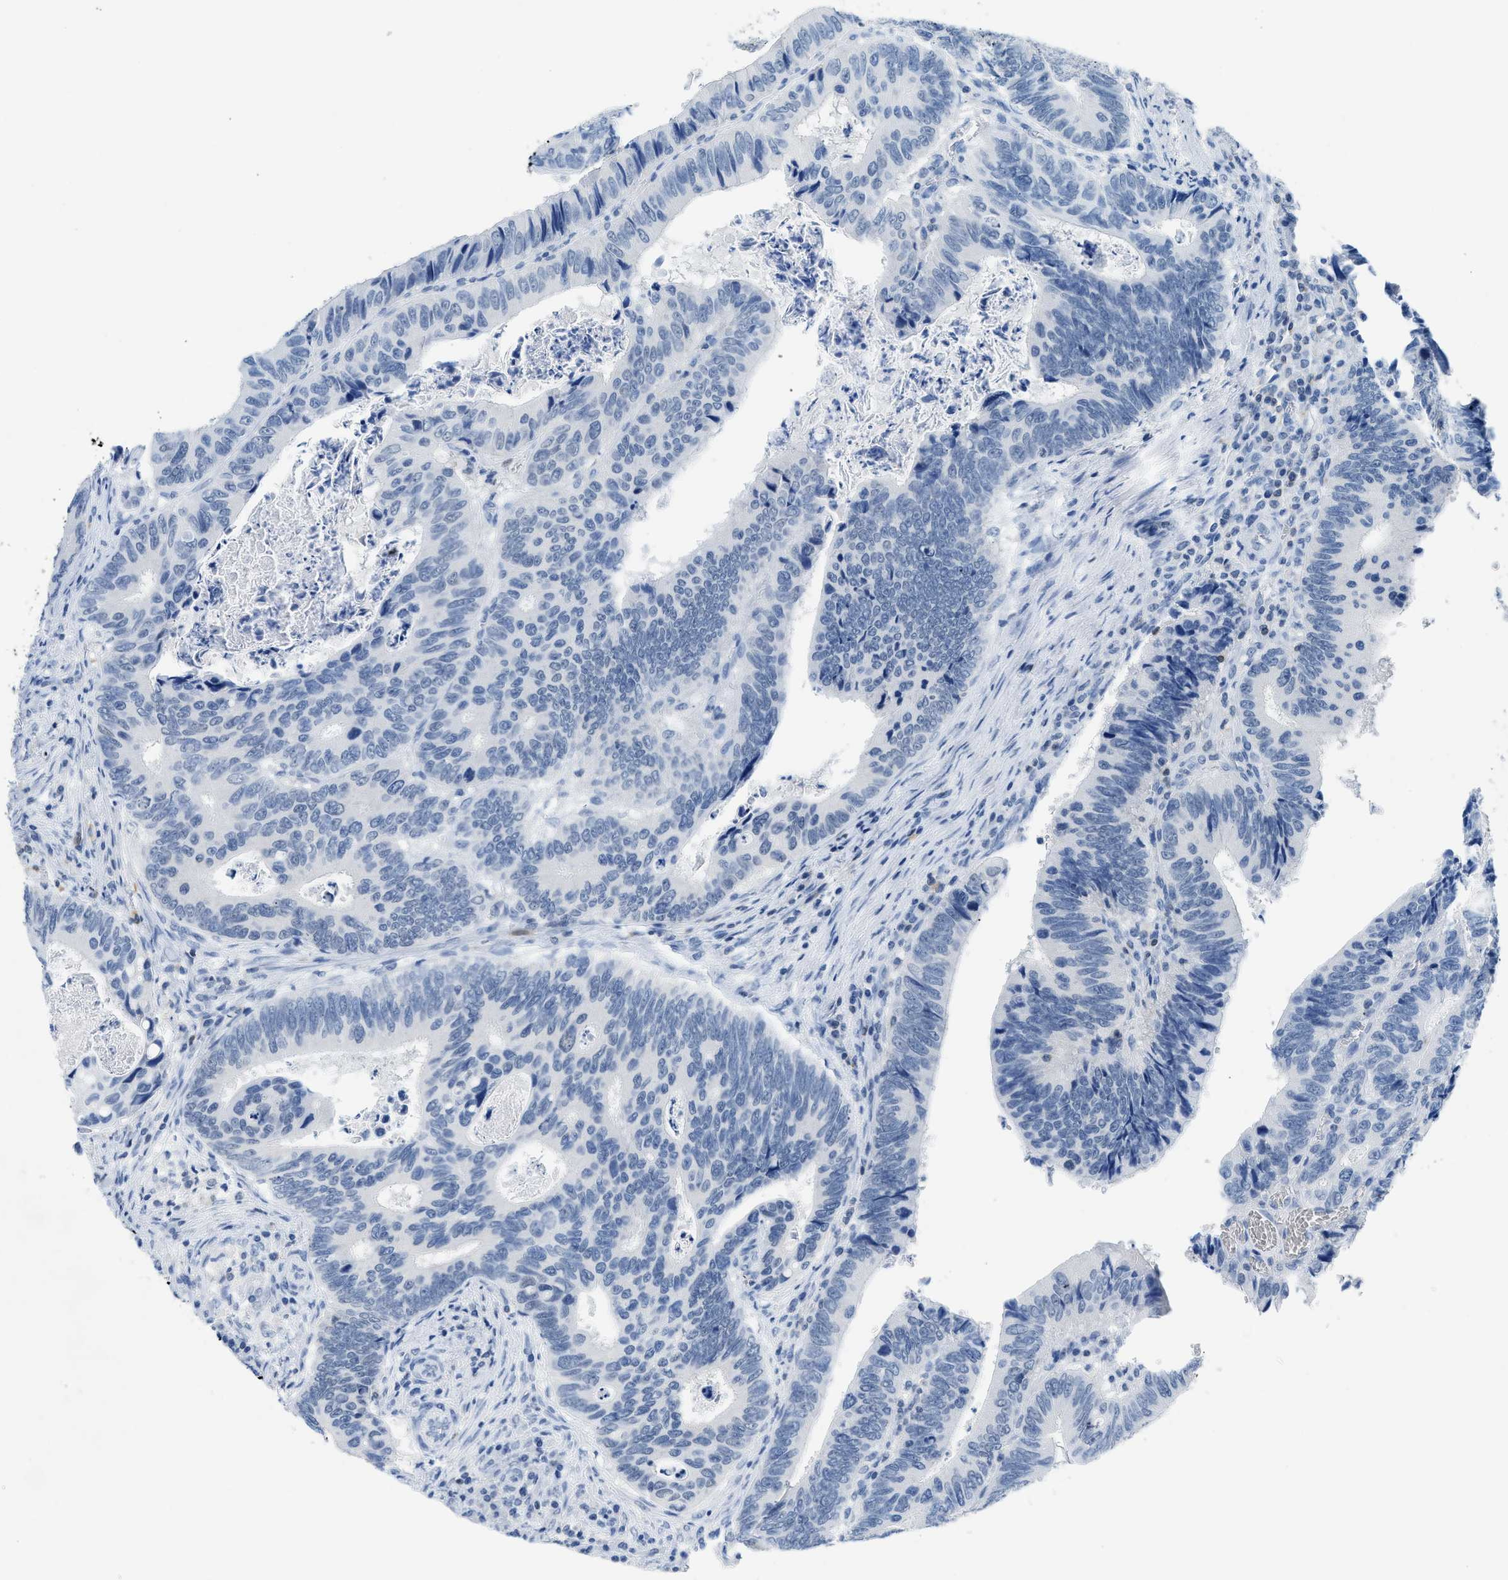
{"staining": {"intensity": "negative", "quantity": "none", "location": "none"}, "tissue": "colorectal cancer", "cell_type": "Tumor cells", "image_type": "cancer", "snomed": [{"axis": "morphology", "description": "Inflammation, NOS"}, {"axis": "morphology", "description": "Adenocarcinoma, NOS"}, {"axis": "topography", "description": "Colon"}], "caption": "Immunohistochemical staining of human colorectal adenocarcinoma exhibits no significant staining in tumor cells.", "gene": "NFATC2", "patient": {"sex": "male", "age": 72}}